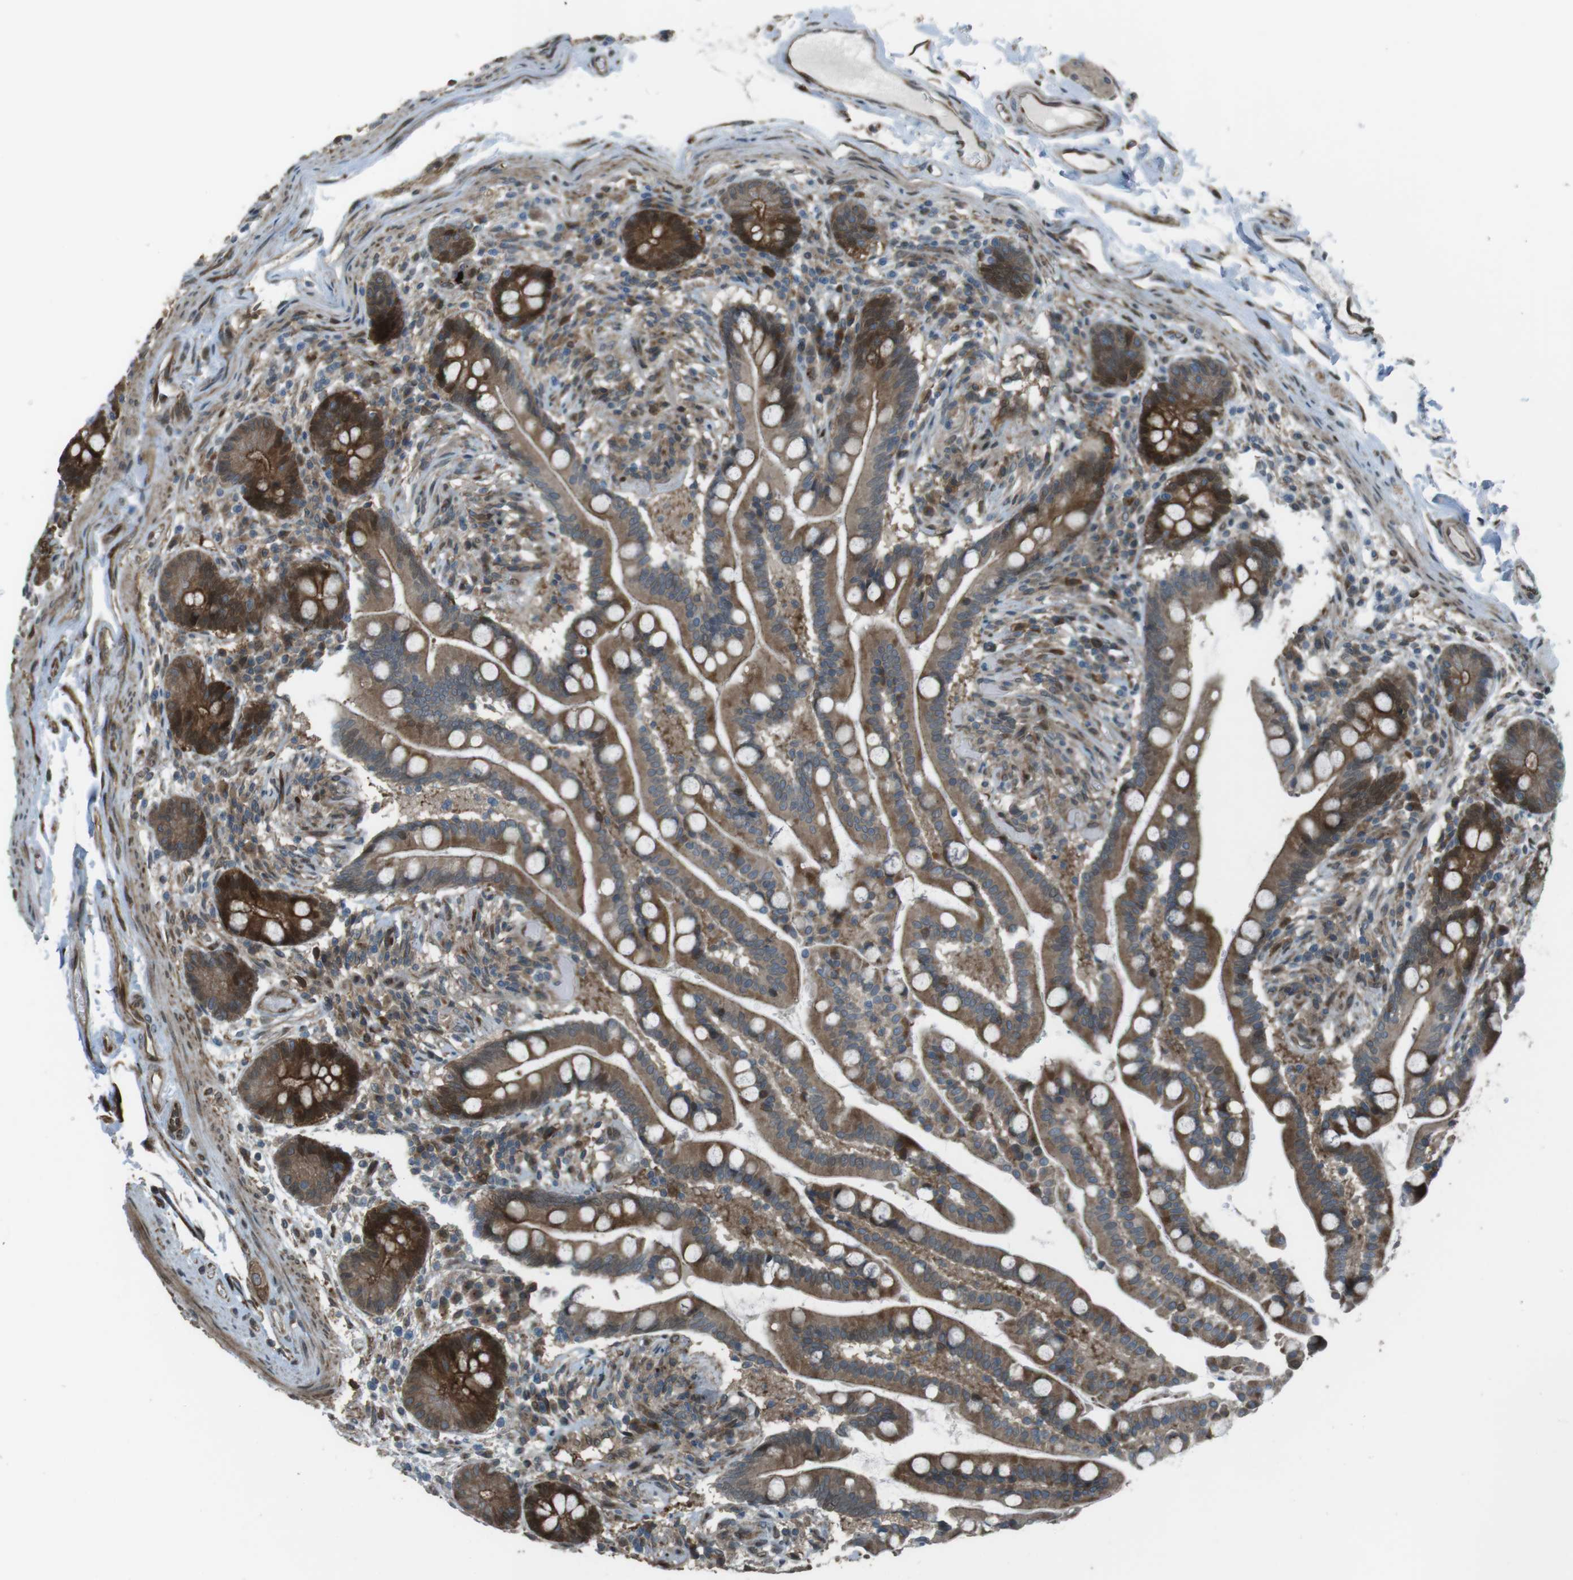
{"staining": {"intensity": "moderate", "quantity": "25%-75%", "location": "cytoplasmic/membranous,nuclear"}, "tissue": "colon", "cell_type": "Endothelial cells", "image_type": "normal", "snomed": [{"axis": "morphology", "description": "Normal tissue, NOS"}, {"axis": "topography", "description": "Colon"}], "caption": "Immunohistochemistry (IHC) image of unremarkable human colon stained for a protein (brown), which exhibits medium levels of moderate cytoplasmic/membranous,nuclear expression in about 25%-75% of endothelial cells.", "gene": "ZNF330", "patient": {"sex": "male", "age": 73}}